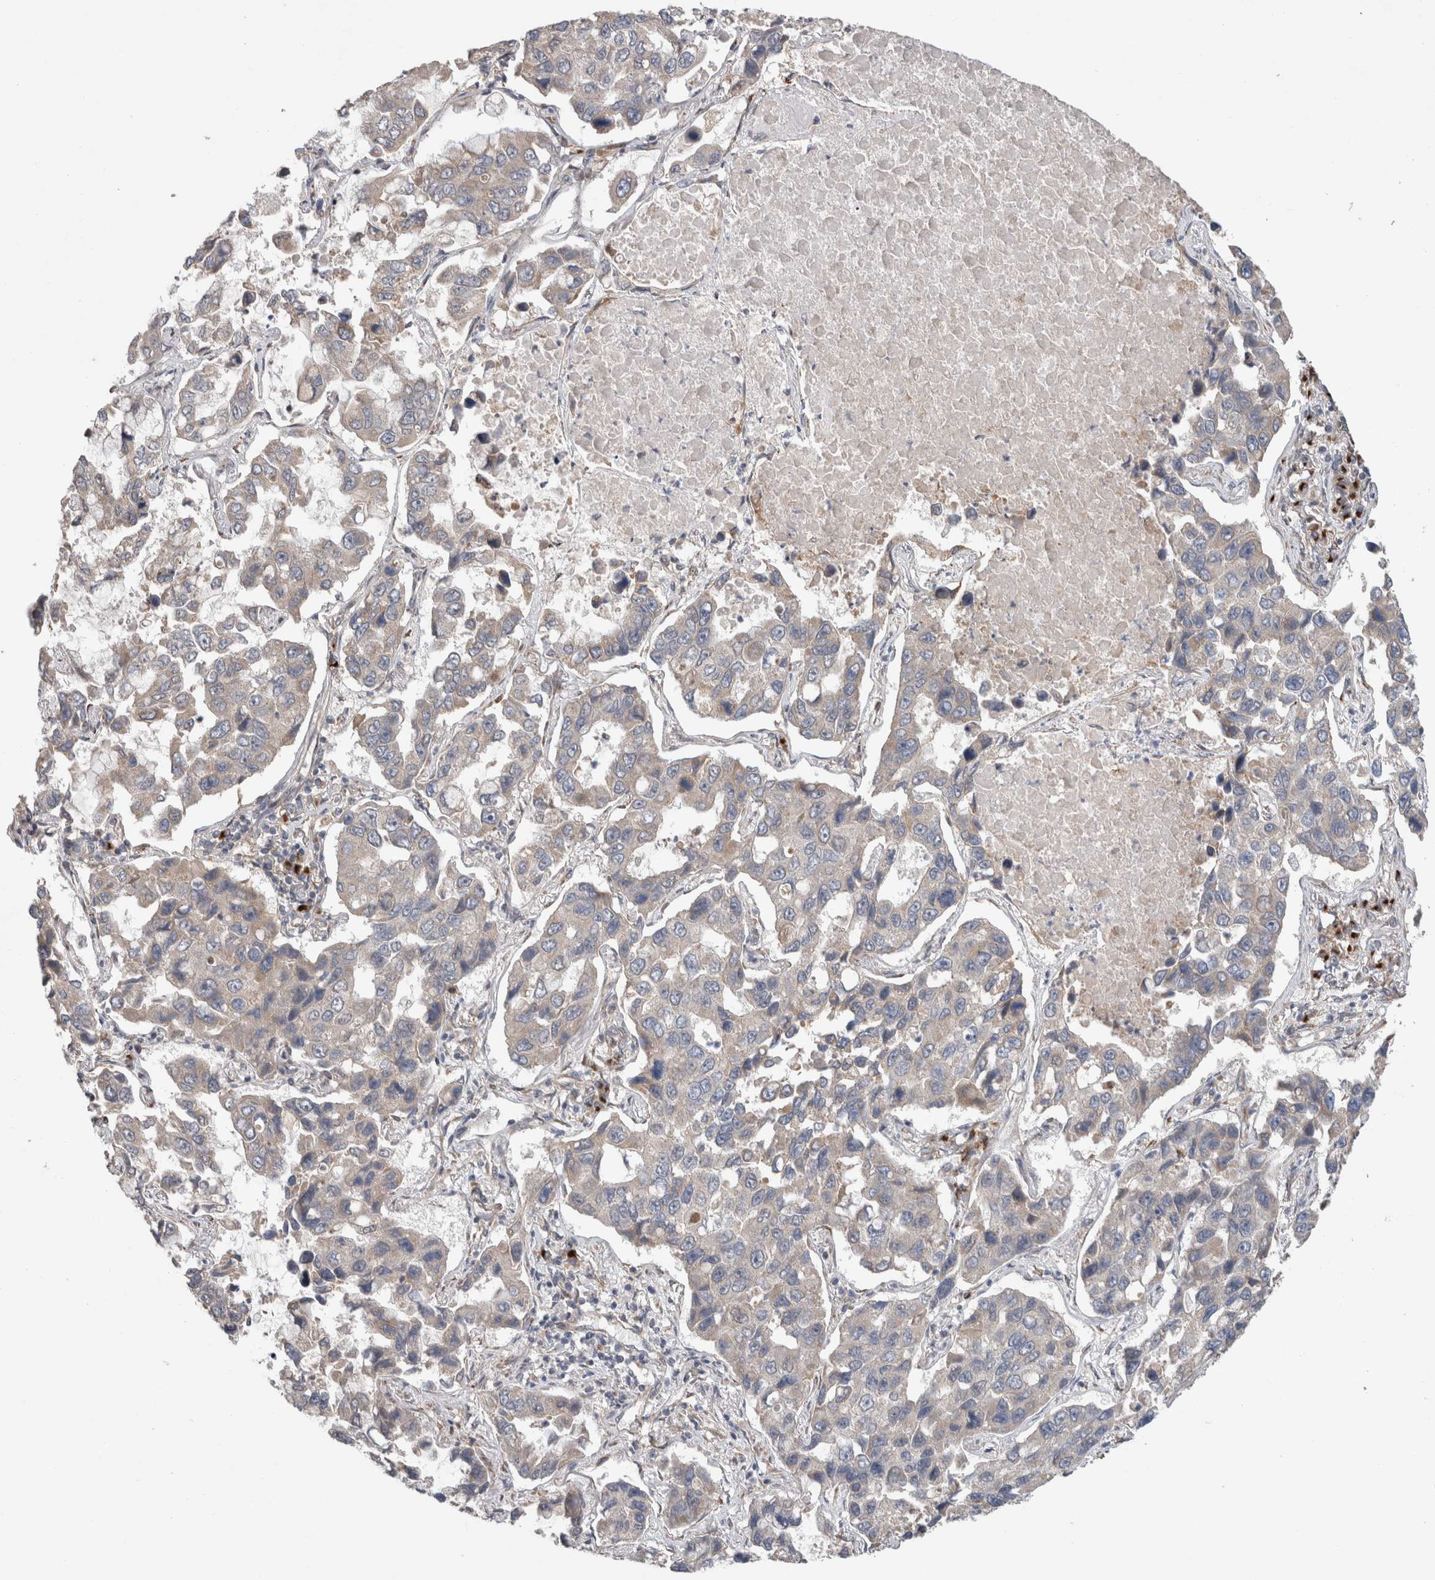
{"staining": {"intensity": "weak", "quantity": "25%-75%", "location": "cytoplasmic/membranous"}, "tissue": "lung cancer", "cell_type": "Tumor cells", "image_type": "cancer", "snomed": [{"axis": "morphology", "description": "Adenocarcinoma, NOS"}, {"axis": "topography", "description": "Lung"}], "caption": "Tumor cells exhibit low levels of weak cytoplasmic/membranous staining in about 25%-75% of cells in human adenocarcinoma (lung).", "gene": "TRIM5", "patient": {"sex": "male", "age": 64}}